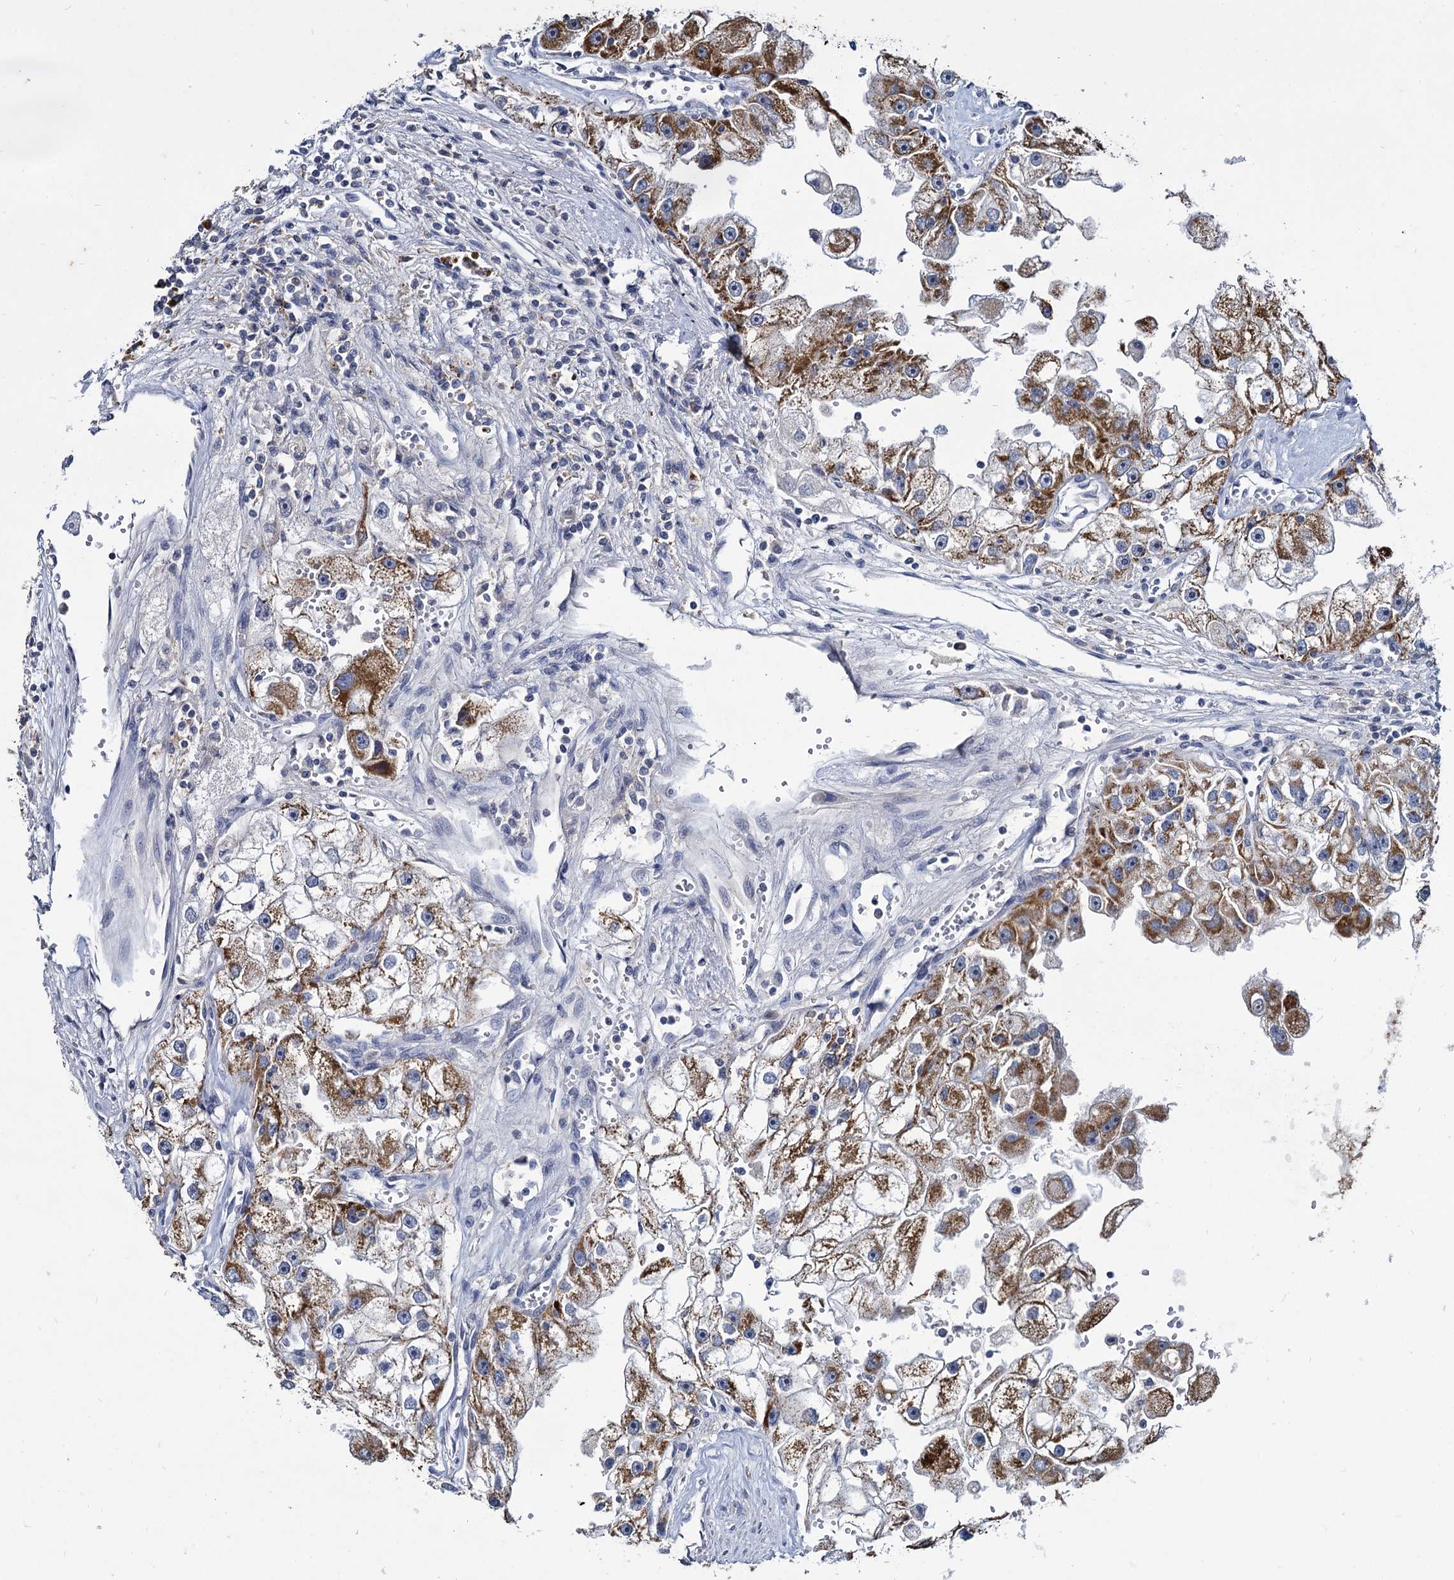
{"staining": {"intensity": "moderate", "quantity": ">75%", "location": "cytoplasmic/membranous"}, "tissue": "renal cancer", "cell_type": "Tumor cells", "image_type": "cancer", "snomed": [{"axis": "morphology", "description": "Adenocarcinoma, NOS"}, {"axis": "topography", "description": "Kidney"}], "caption": "IHC photomicrograph of neoplastic tissue: renal adenocarcinoma stained using immunohistochemistry reveals medium levels of moderate protein expression localized specifically in the cytoplasmic/membranous of tumor cells, appearing as a cytoplasmic/membranous brown color.", "gene": "RPUSD4", "patient": {"sex": "male", "age": 63}}